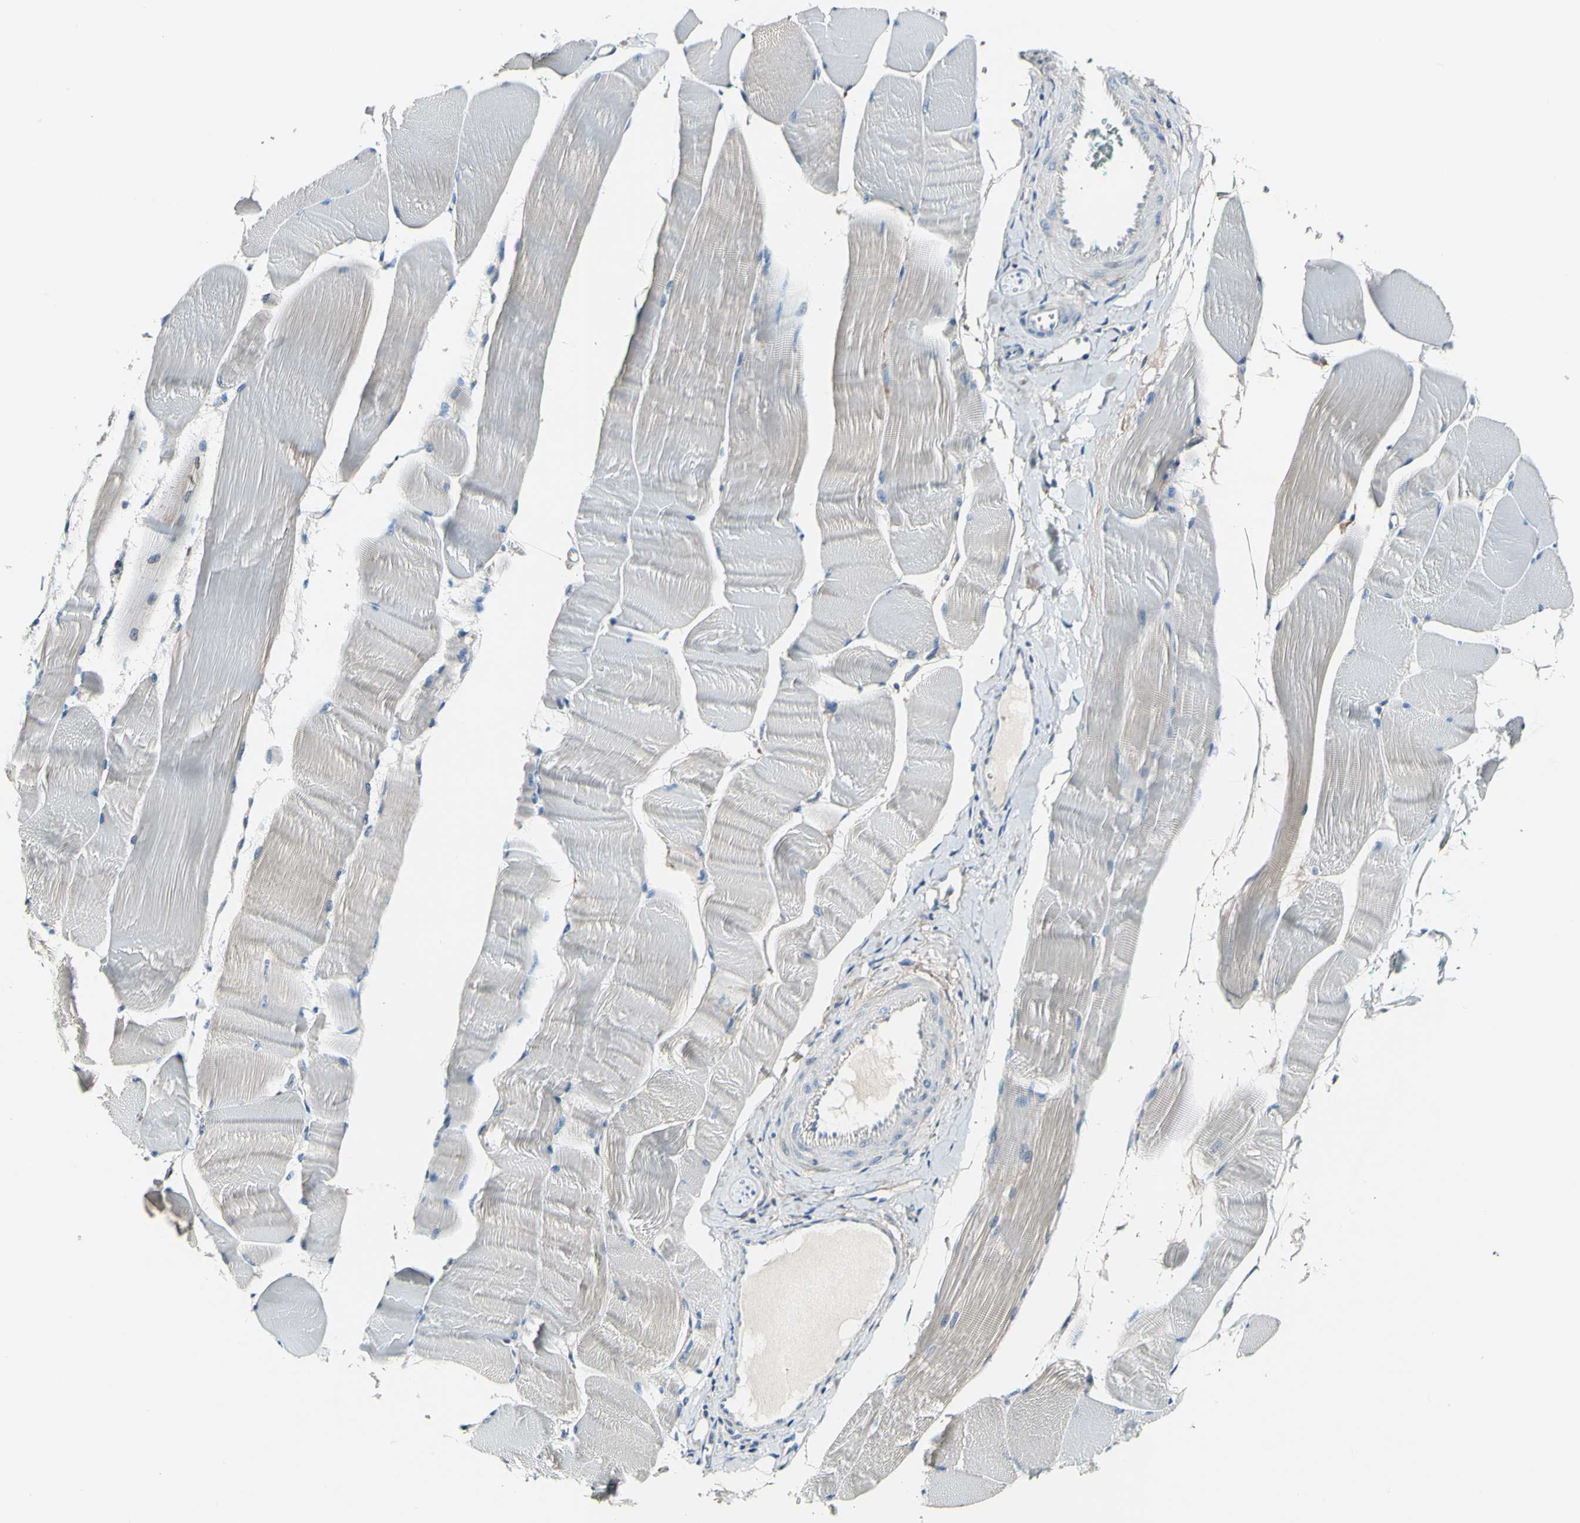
{"staining": {"intensity": "weak", "quantity": "<25%", "location": "cytoplasmic/membranous"}, "tissue": "skeletal muscle", "cell_type": "Myocytes", "image_type": "normal", "snomed": [{"axis": "morphology", "description": "Normal tissue, NOS"}, {"axis": "morphology", "description": "Squamous cell carcinoma, NOS"}, {"axis": "topography", "description": "Skeletal muscle"}], "caption": "The IHC micrograph has no significant positivity in myocytes of skeletal muscle.", "gene": "COL6A3", "patient": {"sex": "male", "age": 51}}